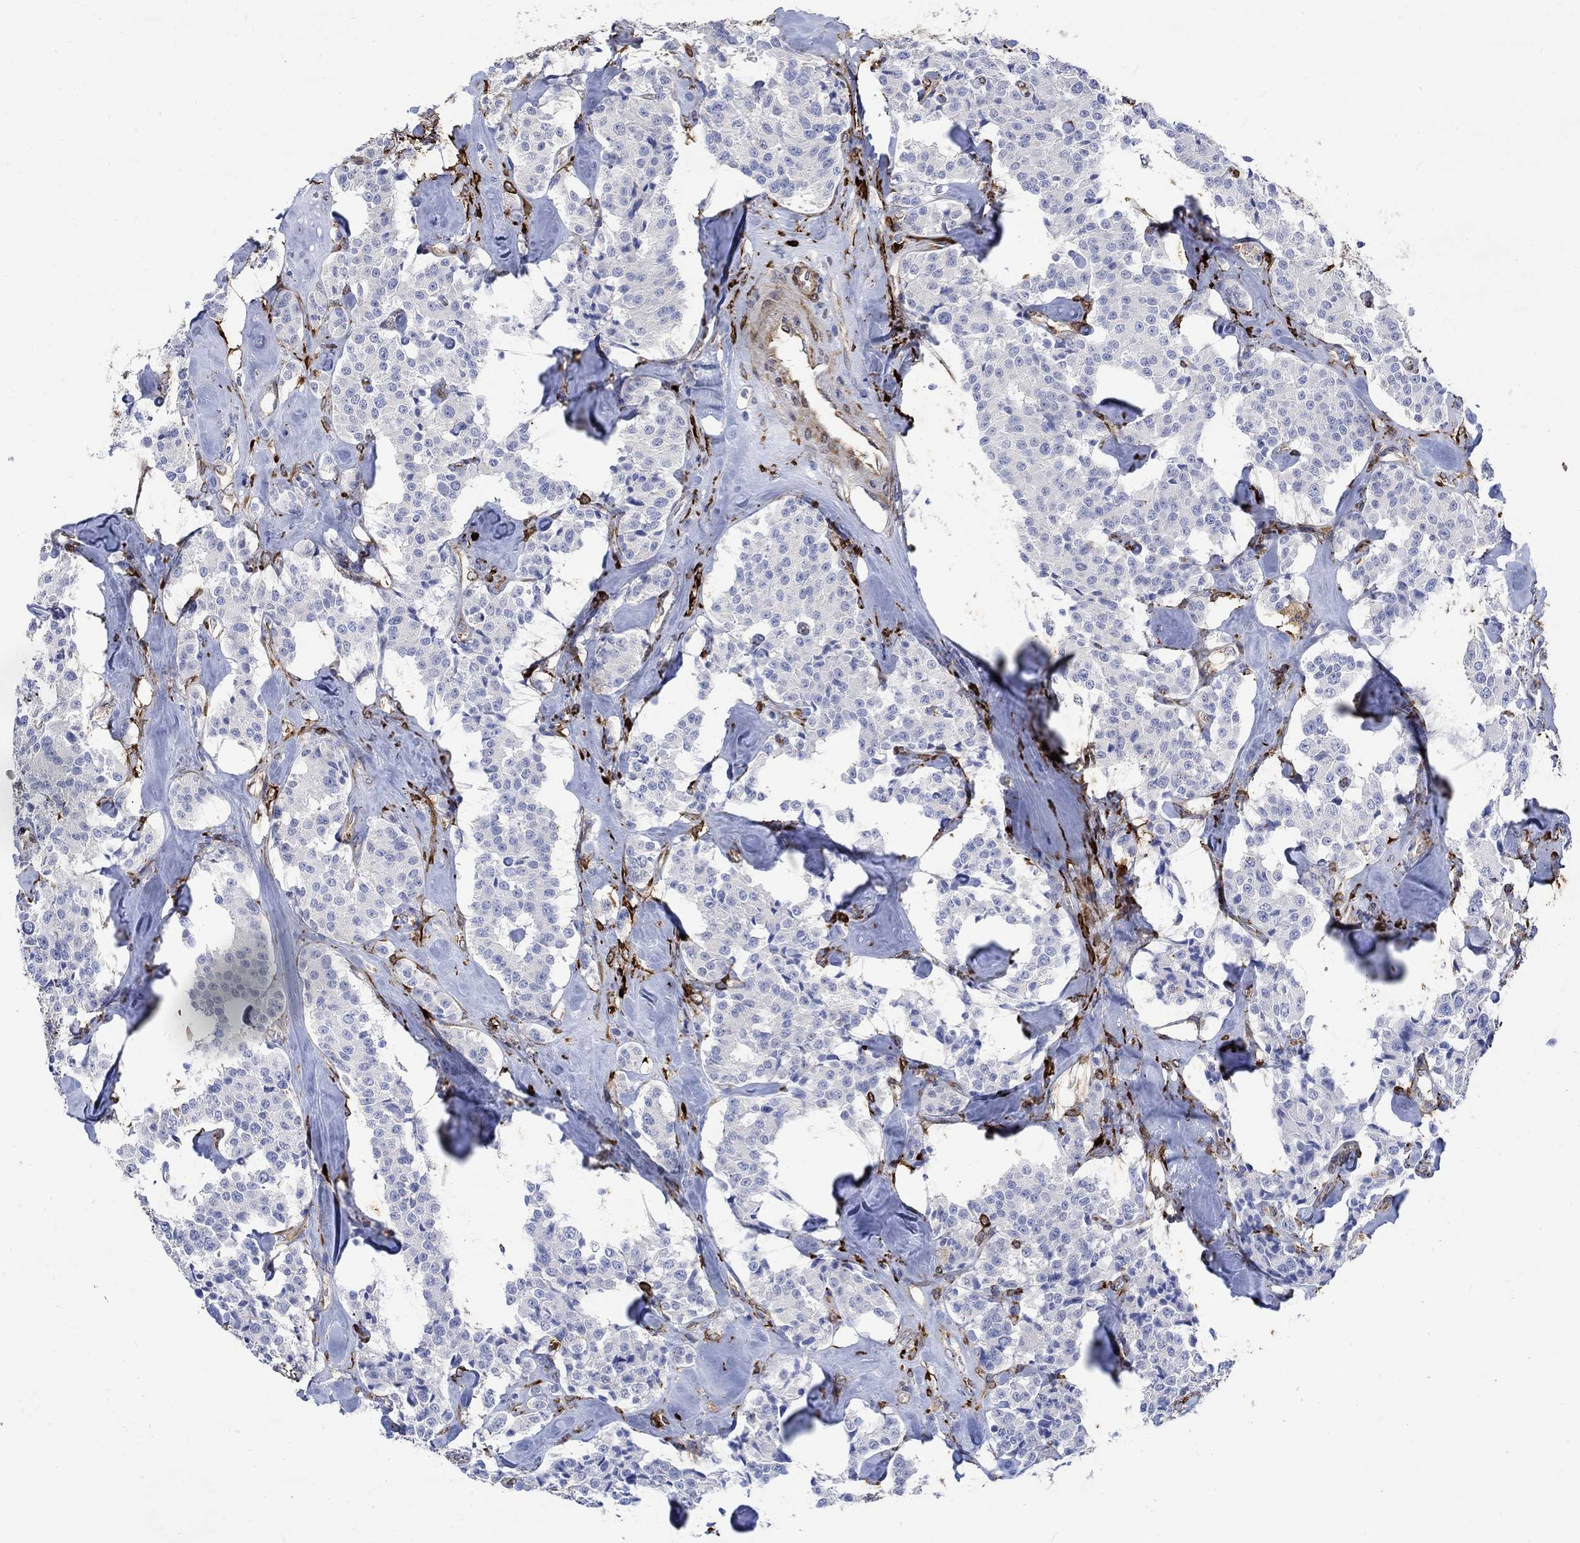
{"staining": {"intensity": "negative", "quantity": "none", "location": "none"}, "tissue": "carcinoid", "cell_type": "Tumor cells", "image_type": "cancer", "snomed": [{"axis": "morphology", "description": "Carcinoid, malignant, NOS"}, {"axis": "topography", "description": "Pancreas"}], "caption": "Tumor cells are negative for protein expression in human carcinoid (malignant).", "gene": "TGM2", "patient": {"sex": "male", "age": 41}}